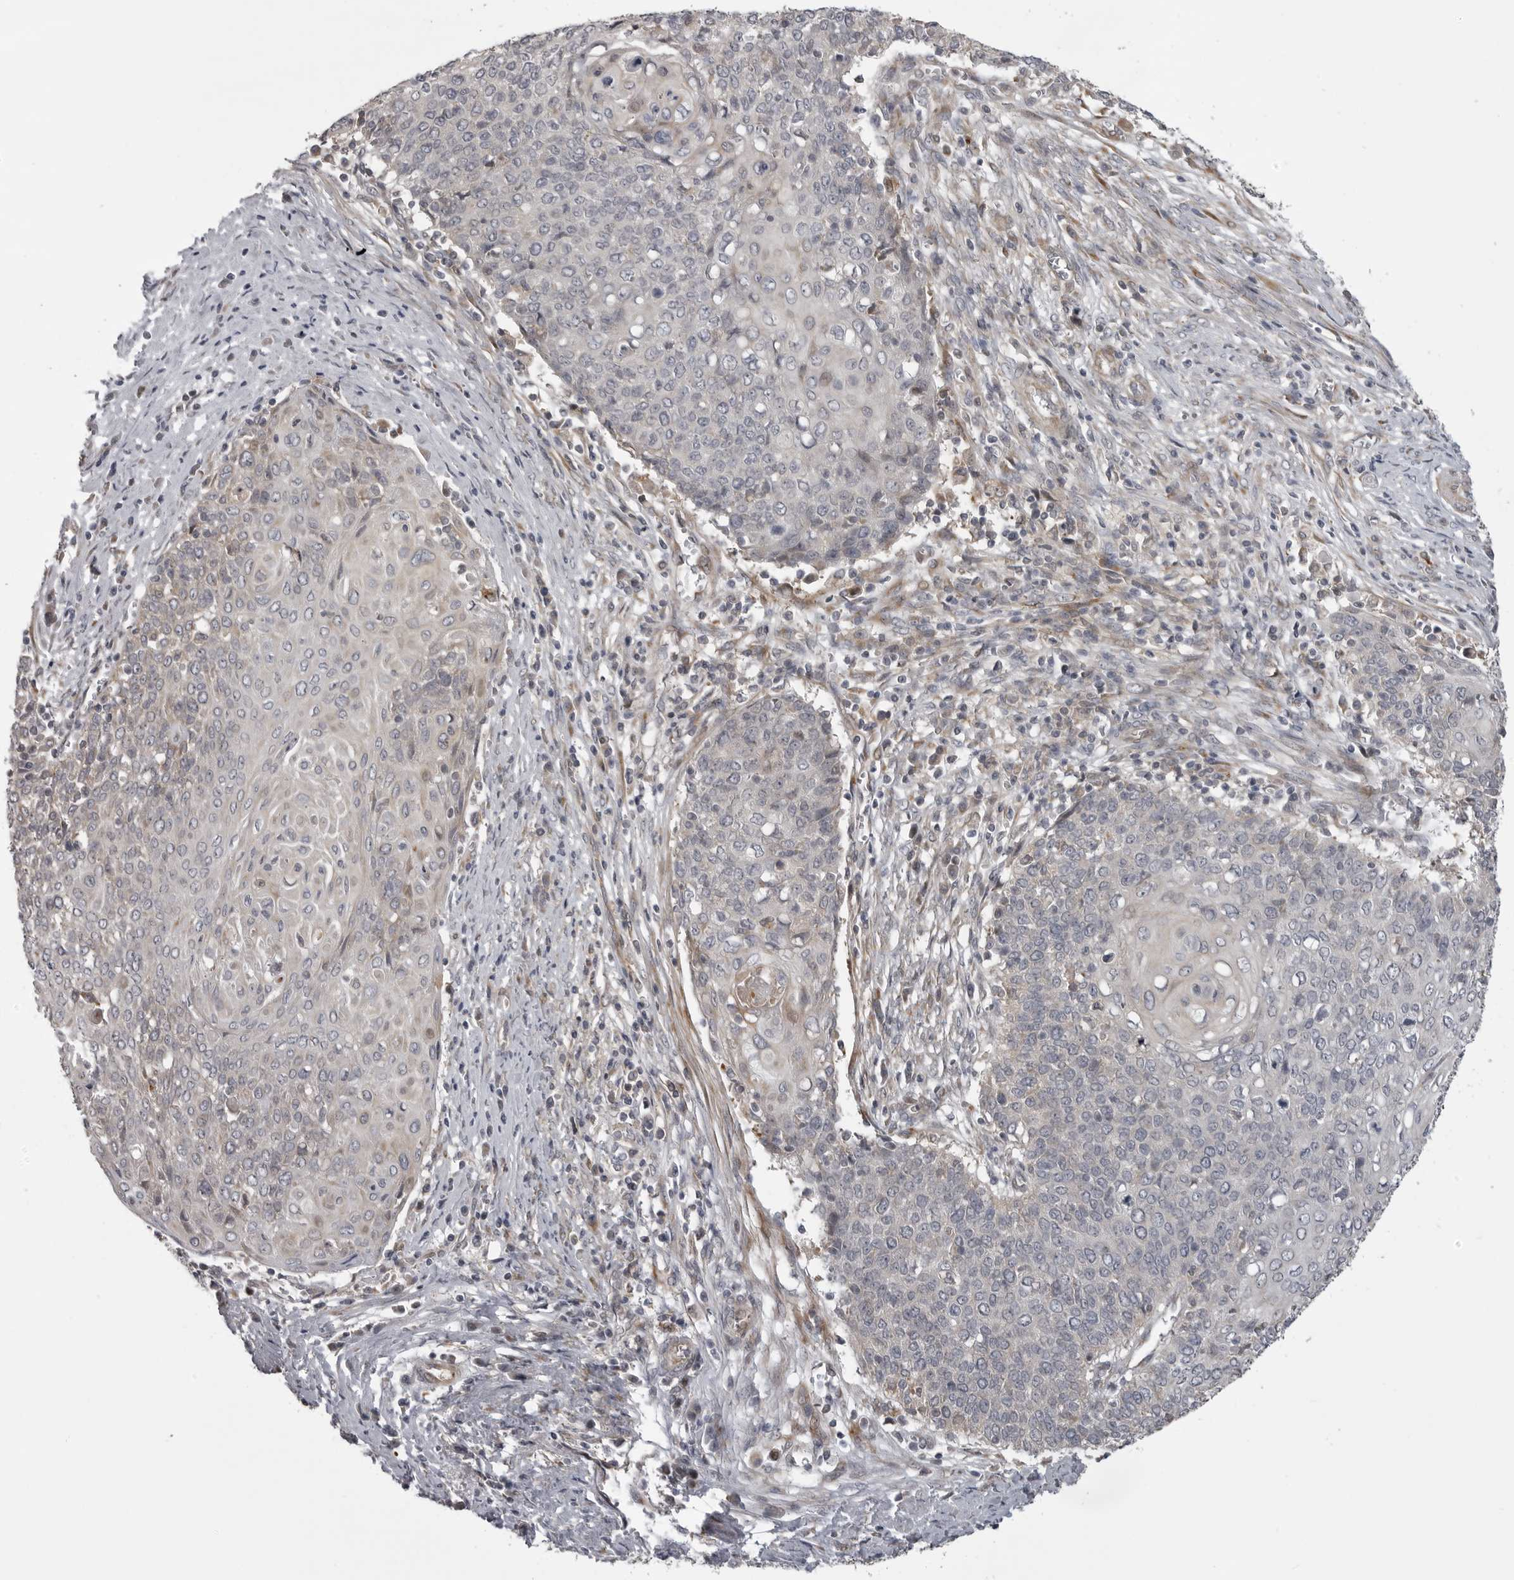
{"staining": {"intensity": "negative", "quantity": "none", "location": "none"}, "tissue": "cervical cancer", "cell_type": "Tumor cells", "image_type": "cancer", "snomed": [{"axis": "morphology", "description": "Squamous cell carcinoma, NOS"}, {"axis": "topography", "description": "Cervix"}], "caption": "A photomicrograph of cervical cancer (squamous cell carcinoma) stained for a protein reveals no brown staining in tumor cells. The staining is performed using DAB brown chromogen with nuclei counter-stained in using hematoxylin.", "gene": "ZNRF1", "patient": {"sex": "female", "age": 39}}